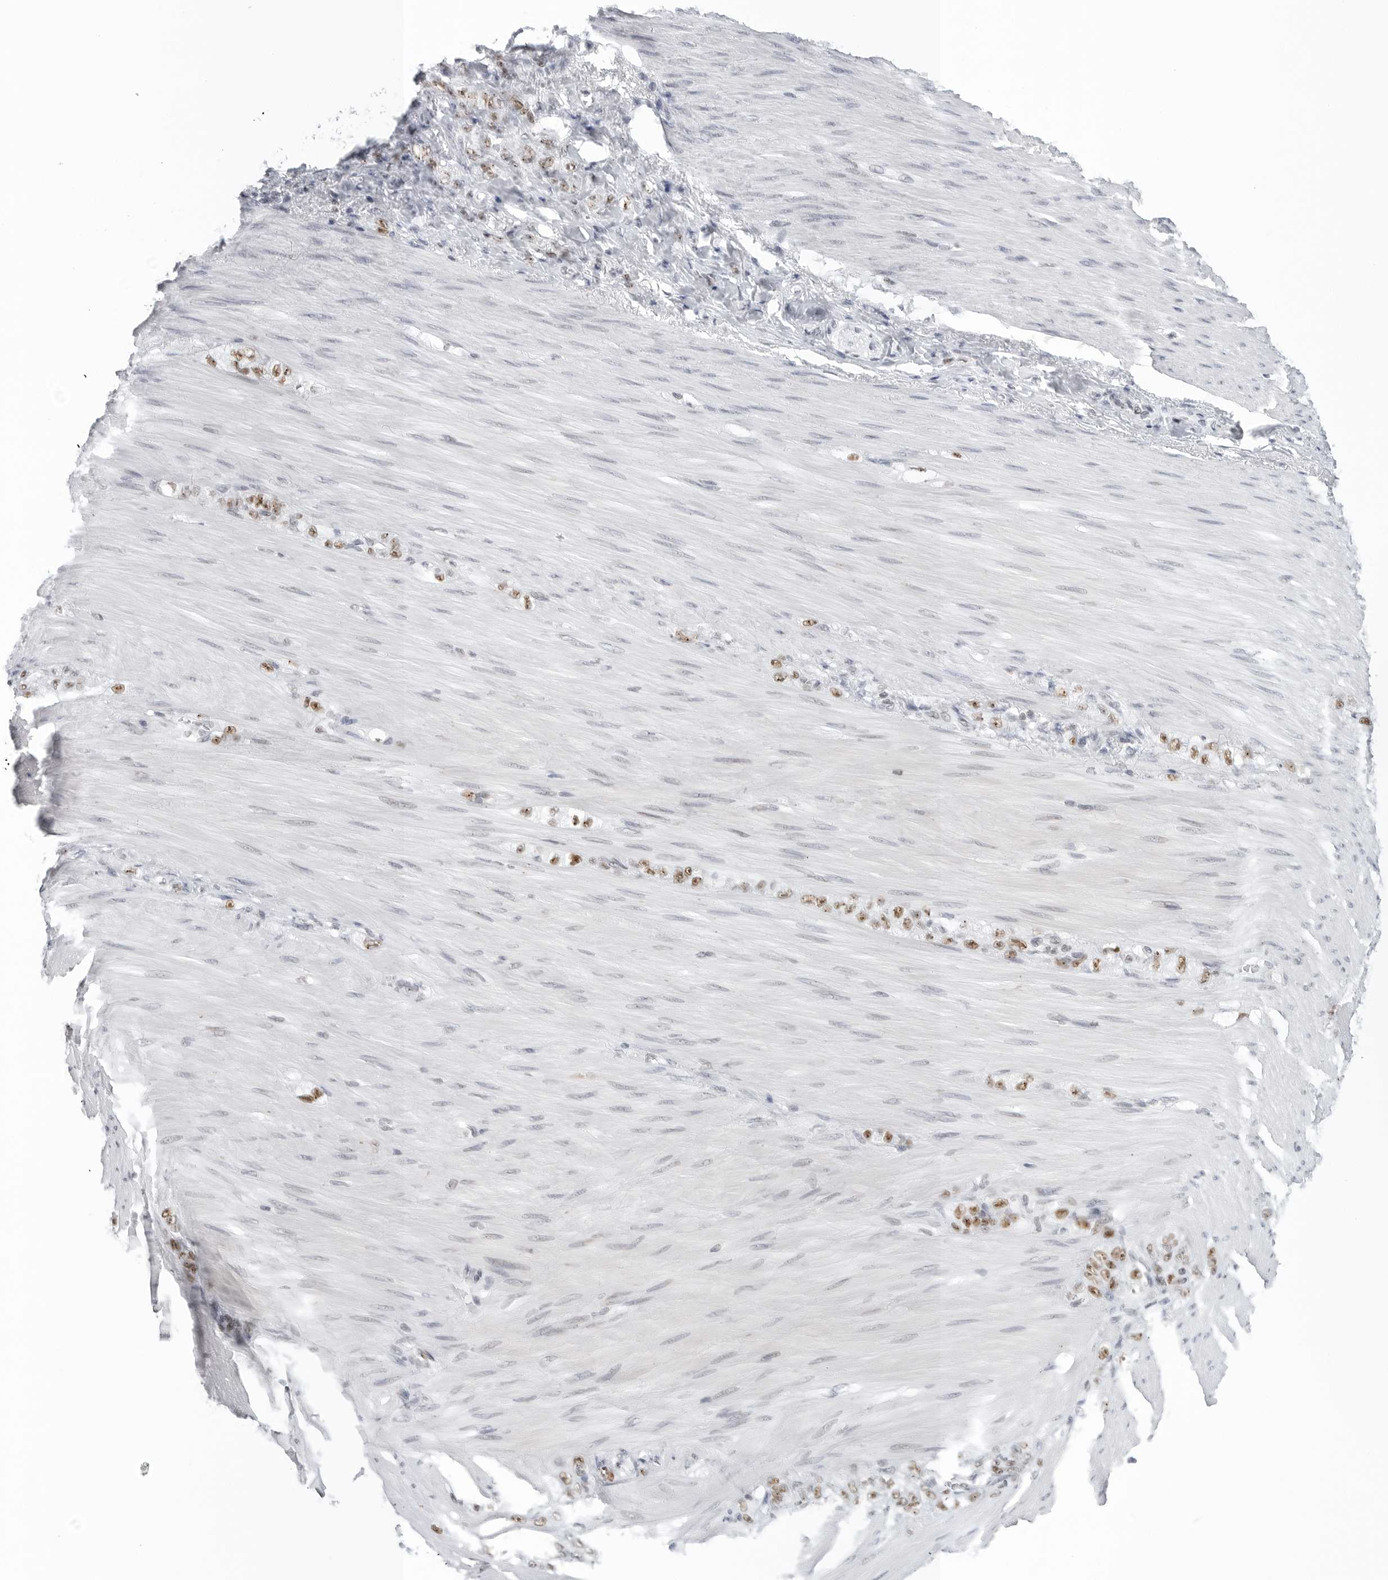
{"staining": {"intensity": "moderate", "quantity": ">75%", "location": "nuclear"}, "tissue": "stomach cancer", "cell_type": "Tumor cells", "image_type": "cancer", "snomed": [{"axis": "morphology", "description": "Normal tissue, NOS"}, {"axis": "morphology", "description": "Adenocarcinoma, NOS"}, {"axis": "topography", "description": "Stomach"}], "caption": "A brown stain labels moderate nuclear expression of a protein in human adenocarcinoma (stomach) tumor cells. The staining is performed using DAB (3,3'-diaminobenzidine) brown chromogen to label protein expression. The nuclei are counter-stained blue using hematoxylin.", "gene": "WRAP53", "patient": {"sex": "male", "age": 82}}